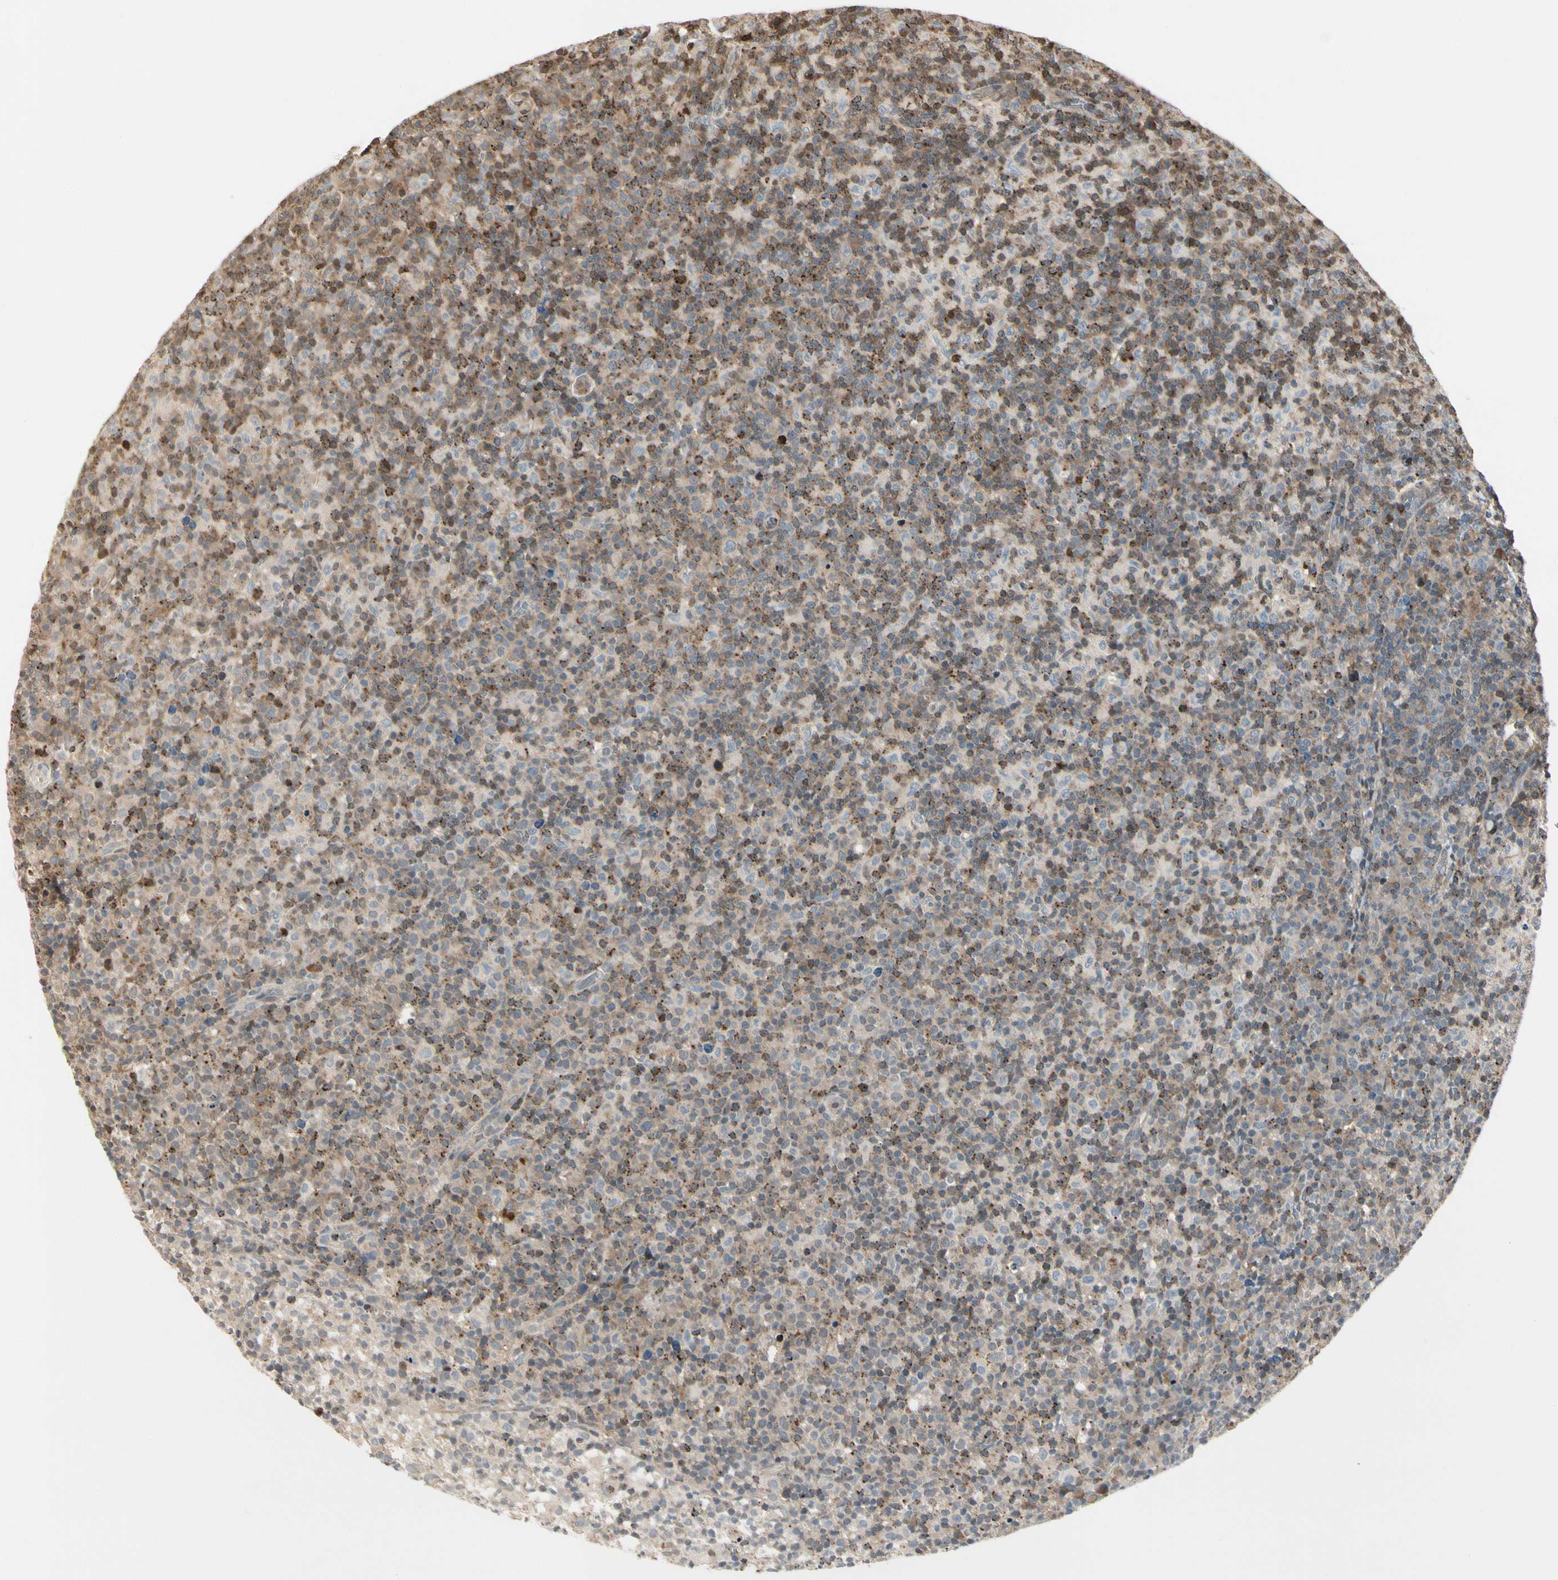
{"staining": {"intensity": "weak", "quantity": ">75%", "location": "cytoplasmic/membranous"}, "tissue": "lymph node", "cell_type": "Germinal center cells", "image_type": "normal", "snomed": [{"axis": "morphology", "description": "Normal tissue, NOS"}, {"axis": "morphology", "description": "Inflammation, NOS"}, {"axis": "topography", "description": "Lymph node"}], "caption": "Immunohistochemistry (IHC) staining of unremarkable lymph node, which shows low levels of weak cytoplasmic/membranous positivity in approximately >75% of germinal center cells indicating weak cytoplasmic/membranous protein expression. The staining was performed using DAB (brown) for protein detection and nuclei were counterstained in hematoxylin (blue).", "gene": "EVC", "patient": {"sex": "male", "age": 55}}